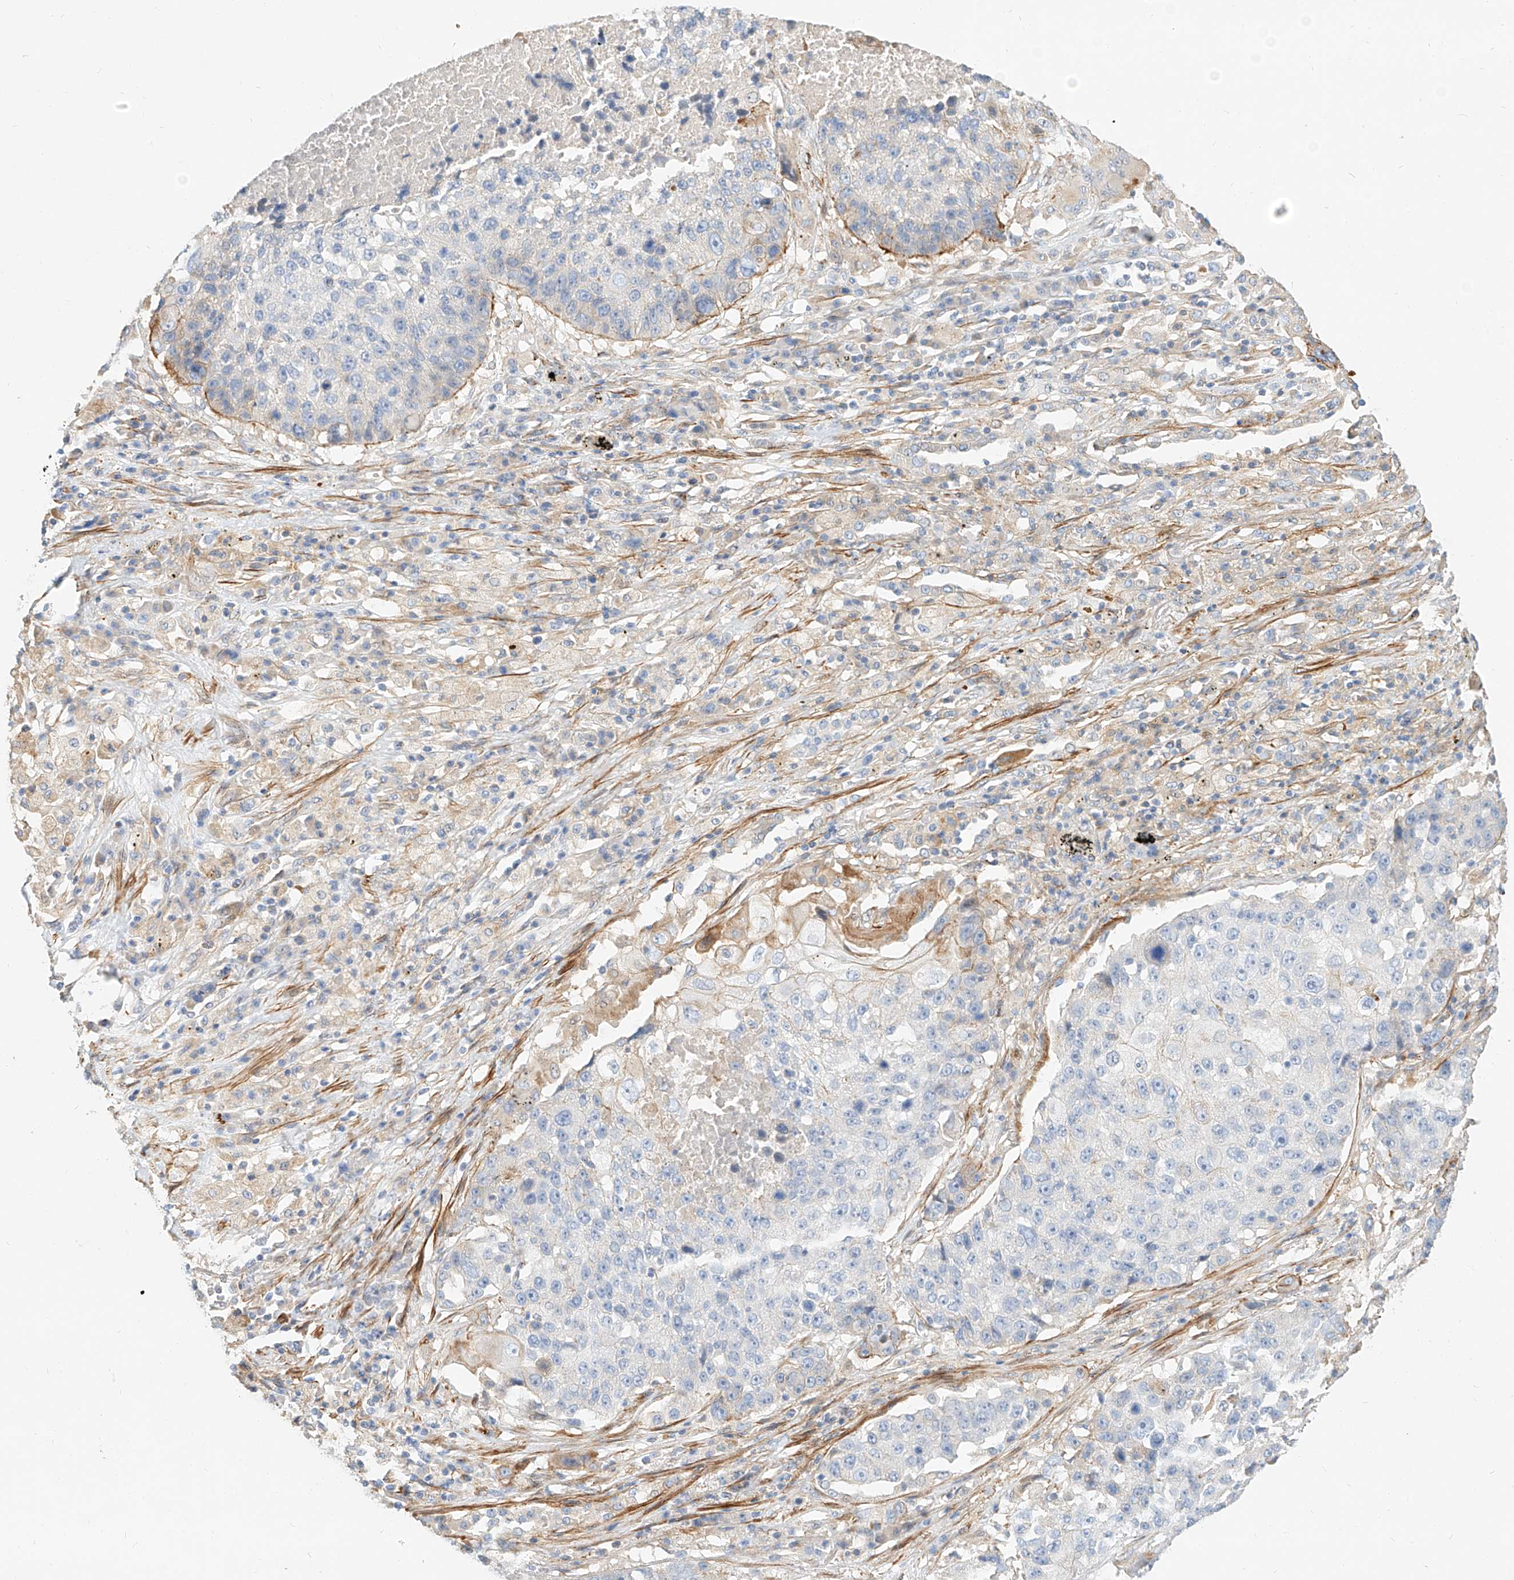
{"staining": {"intensity": "negative", "quantity": "none", "location": "none"}, "tissue": "lung cancer", "cell_type": "Tumor cells", "image_type": "cancer", "snomed": [{"axis": "morphology", "description": "Squamous cell carcinoma, NOS"}, {"axis": "topography", "description": "Lung"}], "caption": "Squamous cell carcinoma (lung) was stained to show a protein in brown. There is no significant positivity in tumor cells.", "gene": "KCNH5", "patient": {"sex": "male", "age": 61}}